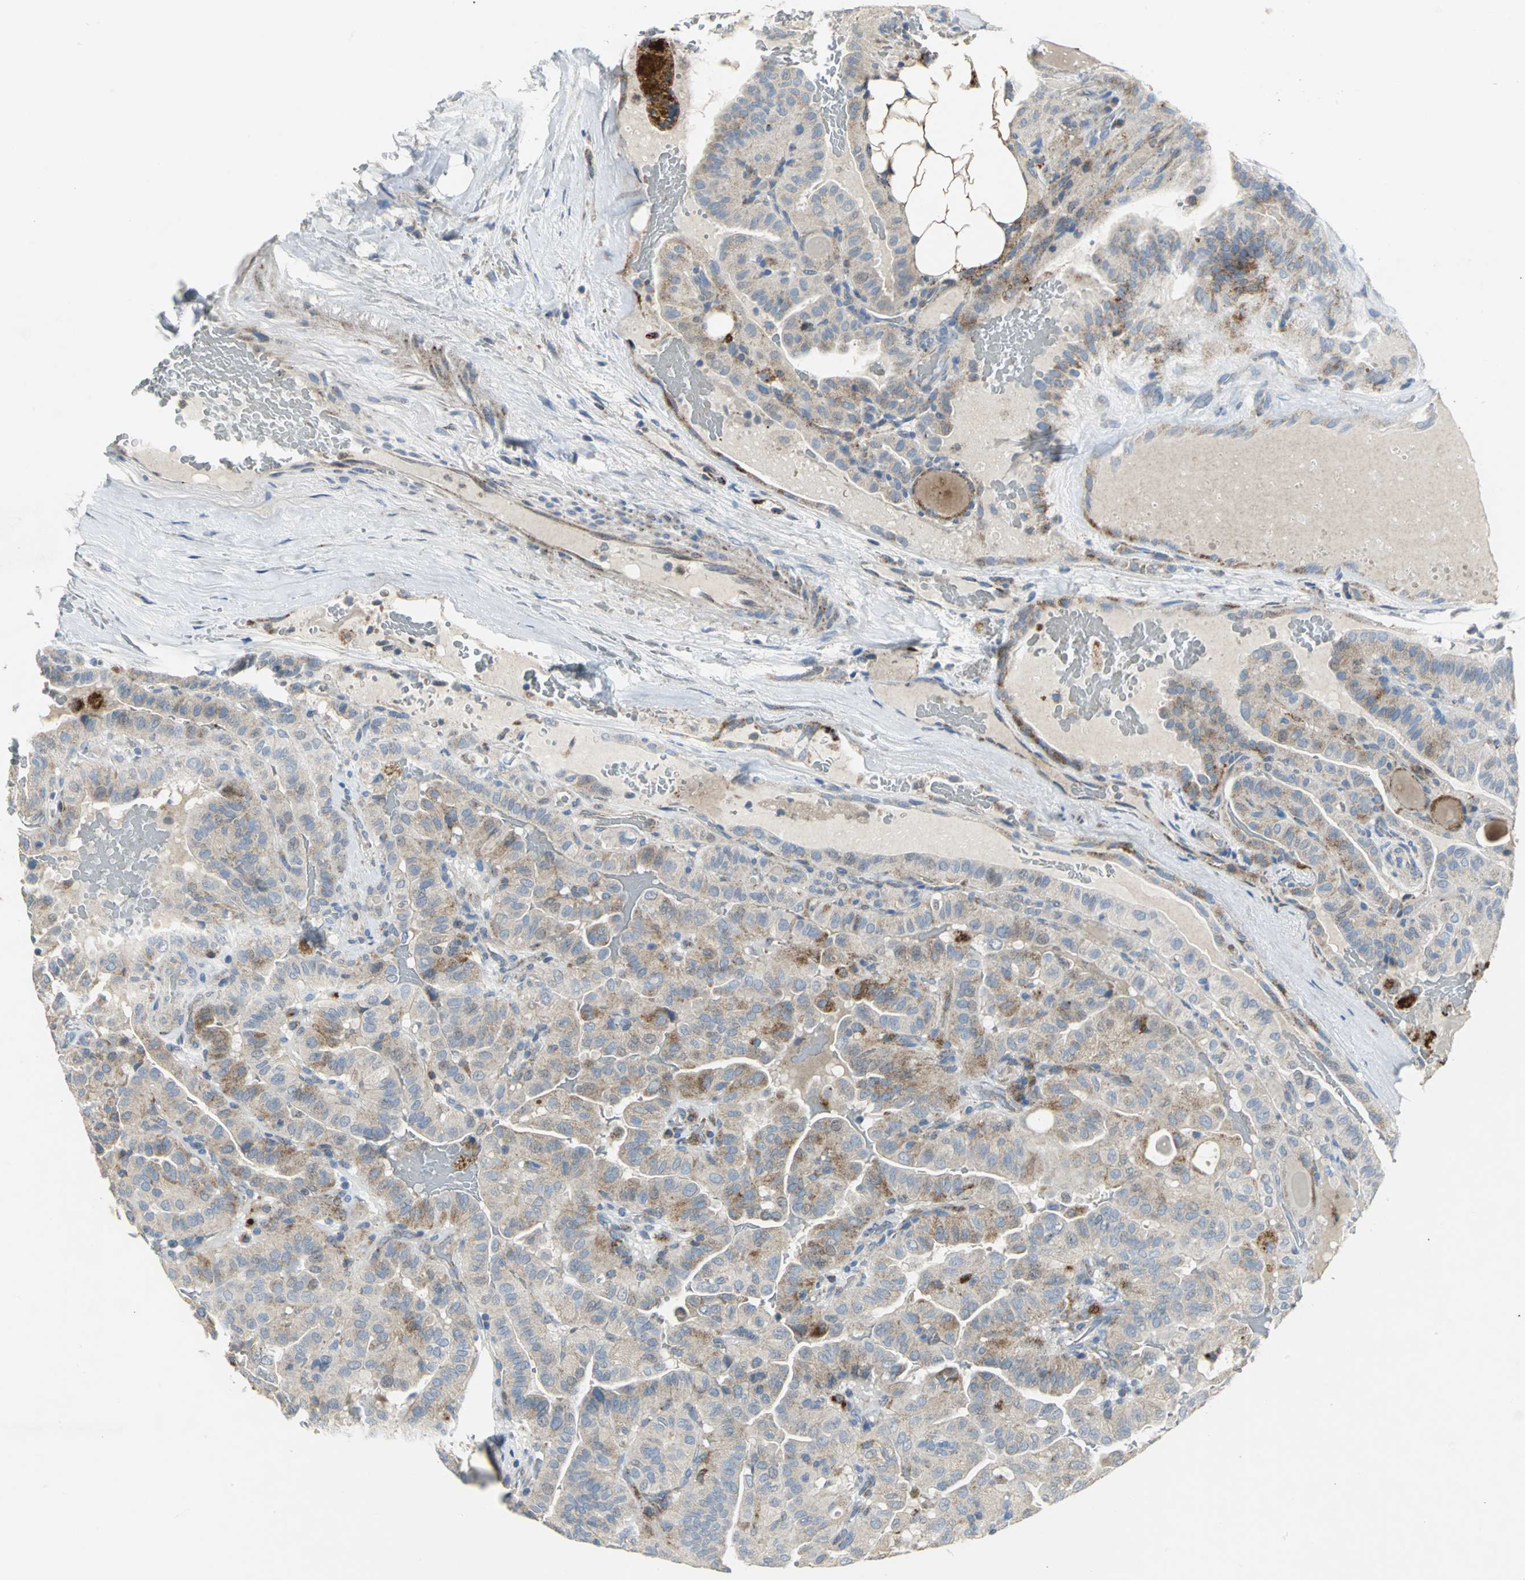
{"staining": {"intensity": "moderate", "quantity": "25%-75%", "location": "cytoplasmic/membranous"}, "tissue": "thyroid cancer", "cell_type": "Tumor cells", "image_type": "cancer", "snomed": [{"axis": "morphology", "description": "Papillary adenocarcinoma, NOS"}, {"axis": "topography", "description": "Thyroid gland"}], "caption": "Immunohistochemical staining of human thyroid cancer demonstrates medium levels of moderate cytoplasmic/membranous protein expression in about 25%-75% of tumor cells.", "gene": "SPPL2B", "patient": {"sex": "male", "age": 77}}